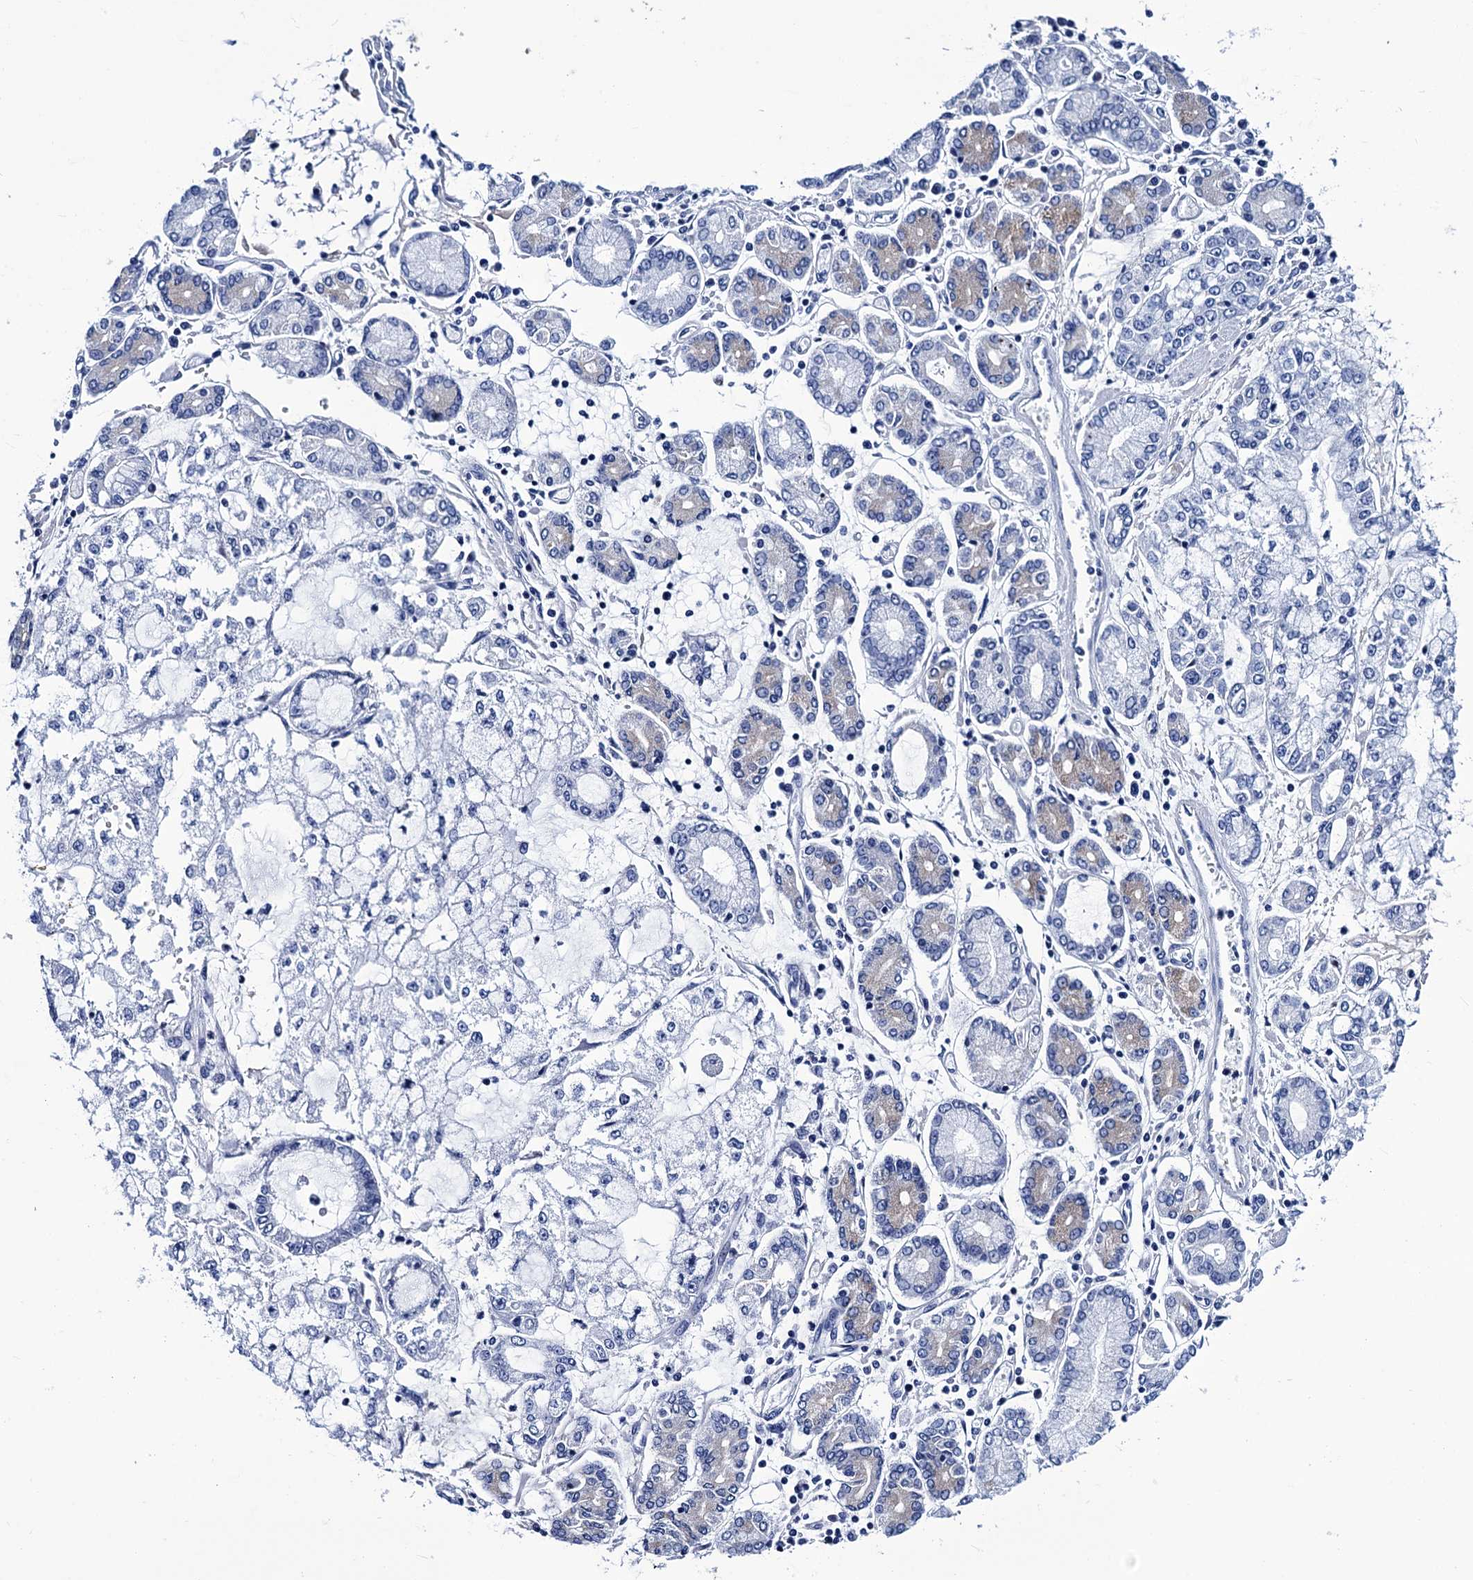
{"staining": {"intensity": "negative", "quantity": "none", "location": "none"}, "tissue": "stomach cancer", "cell_type": "Tumor cells", "image_type": "cancer", "snomed": [{"axis": "morphology", "description": "Adenocarcinoma, NOS"}, {"axis": "topography", "description": "Stomach"}], "caption": "Immunohistochemical staining of stomach cancer (adenocarcinoma) shows no significant positivity in tumor cells.", "gene": "MYBPC3", "patient": {"sex": "male", "age": 76}}